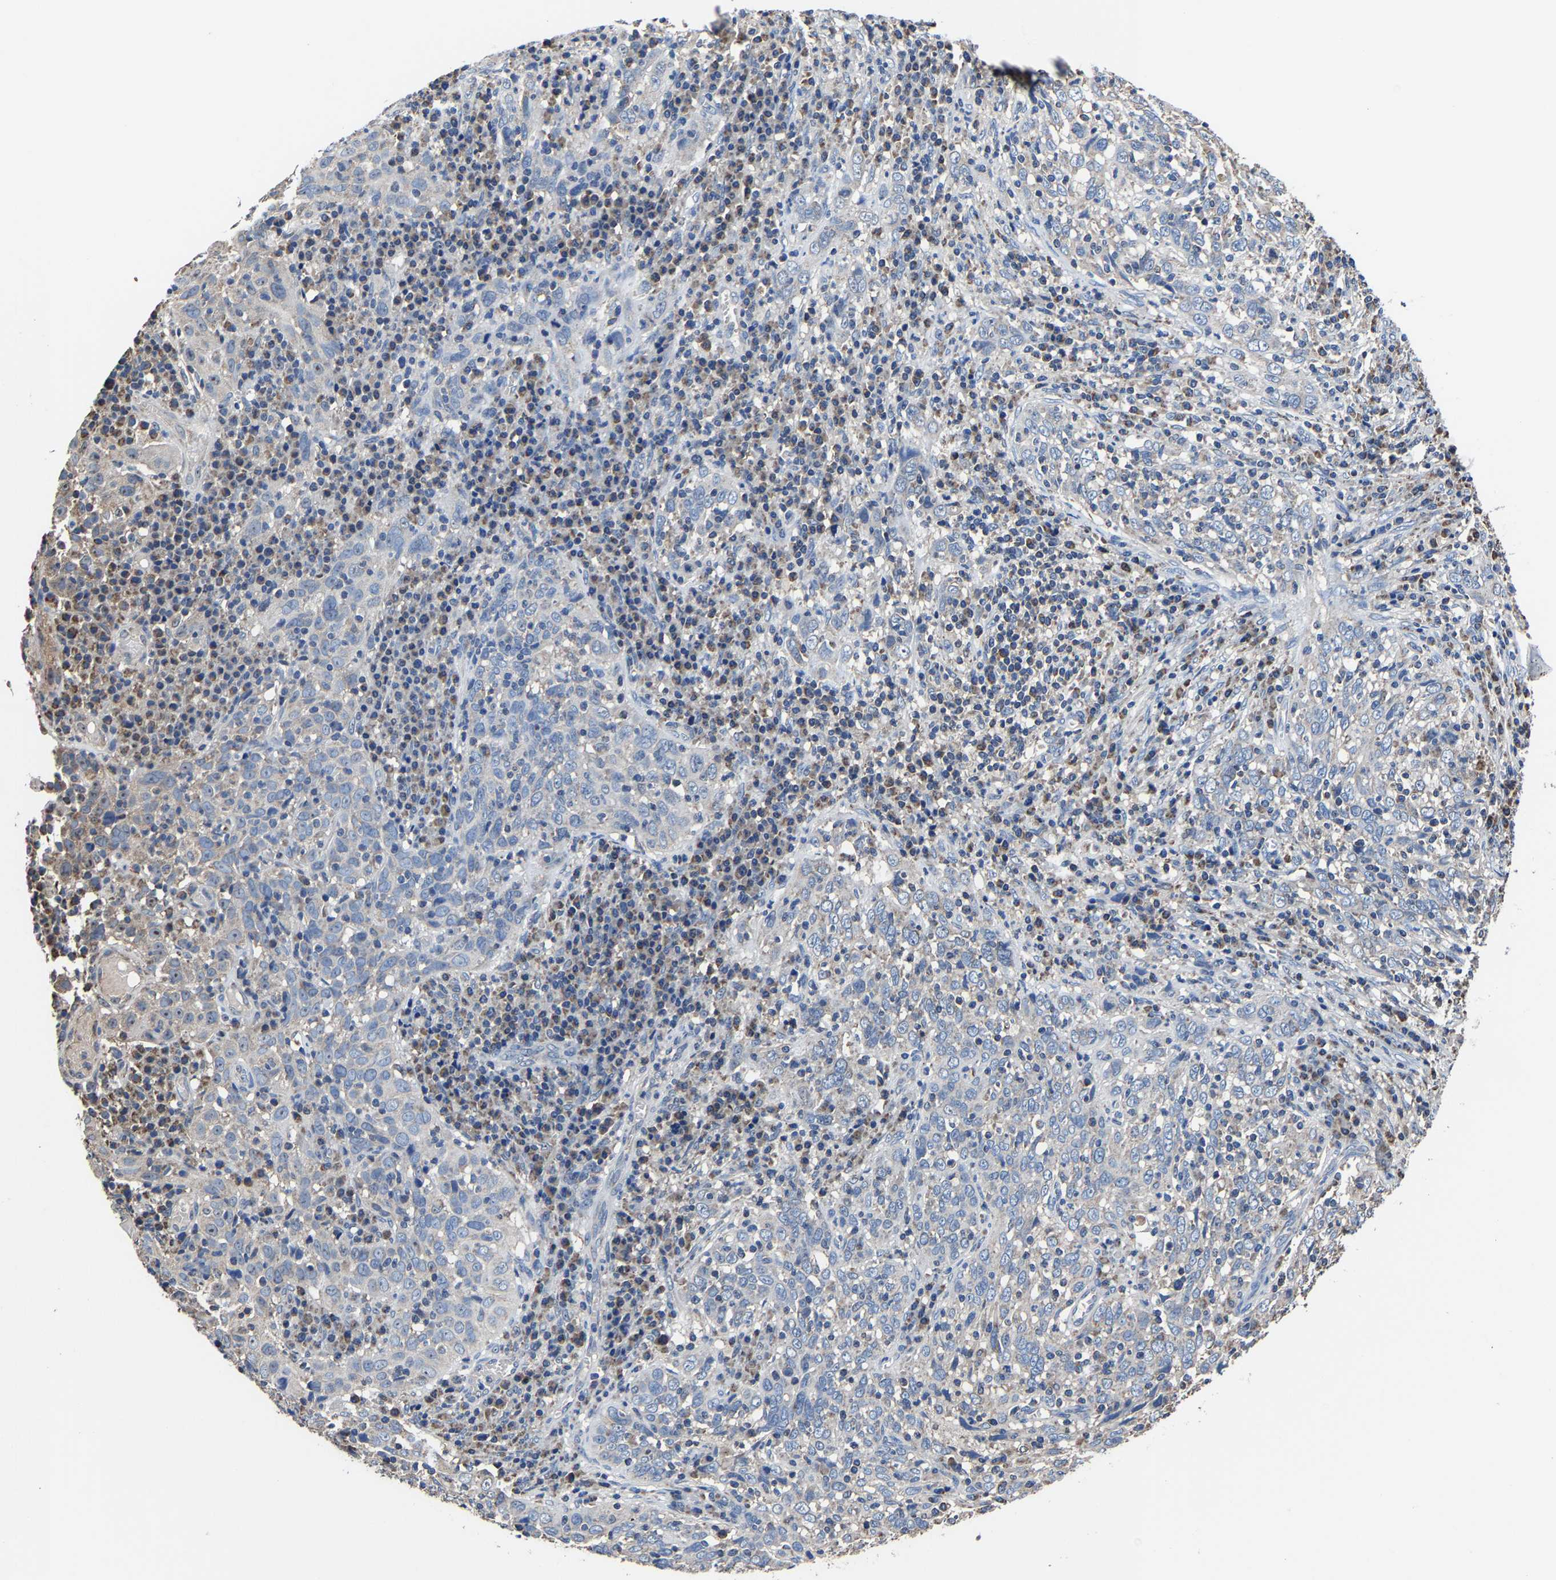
{"staining": {"intensity": "negative", "quantity": "none", "location": "none"}, "tissue": "cervical cancer", "cell_type": "Tumor cells", "image_type": "cancer", "snomed": [{"axis": "morphology", "description": "Squamous cell carcinoma, NOS"}, {"axis": "topography", "description": "Cervix"}], "caption": "Human cervical cancer stained for a protein using IHC displays no expression in tumor cells.", "gene": "ZCCHC7", "patient": {"sex": "female", "age": 46}}